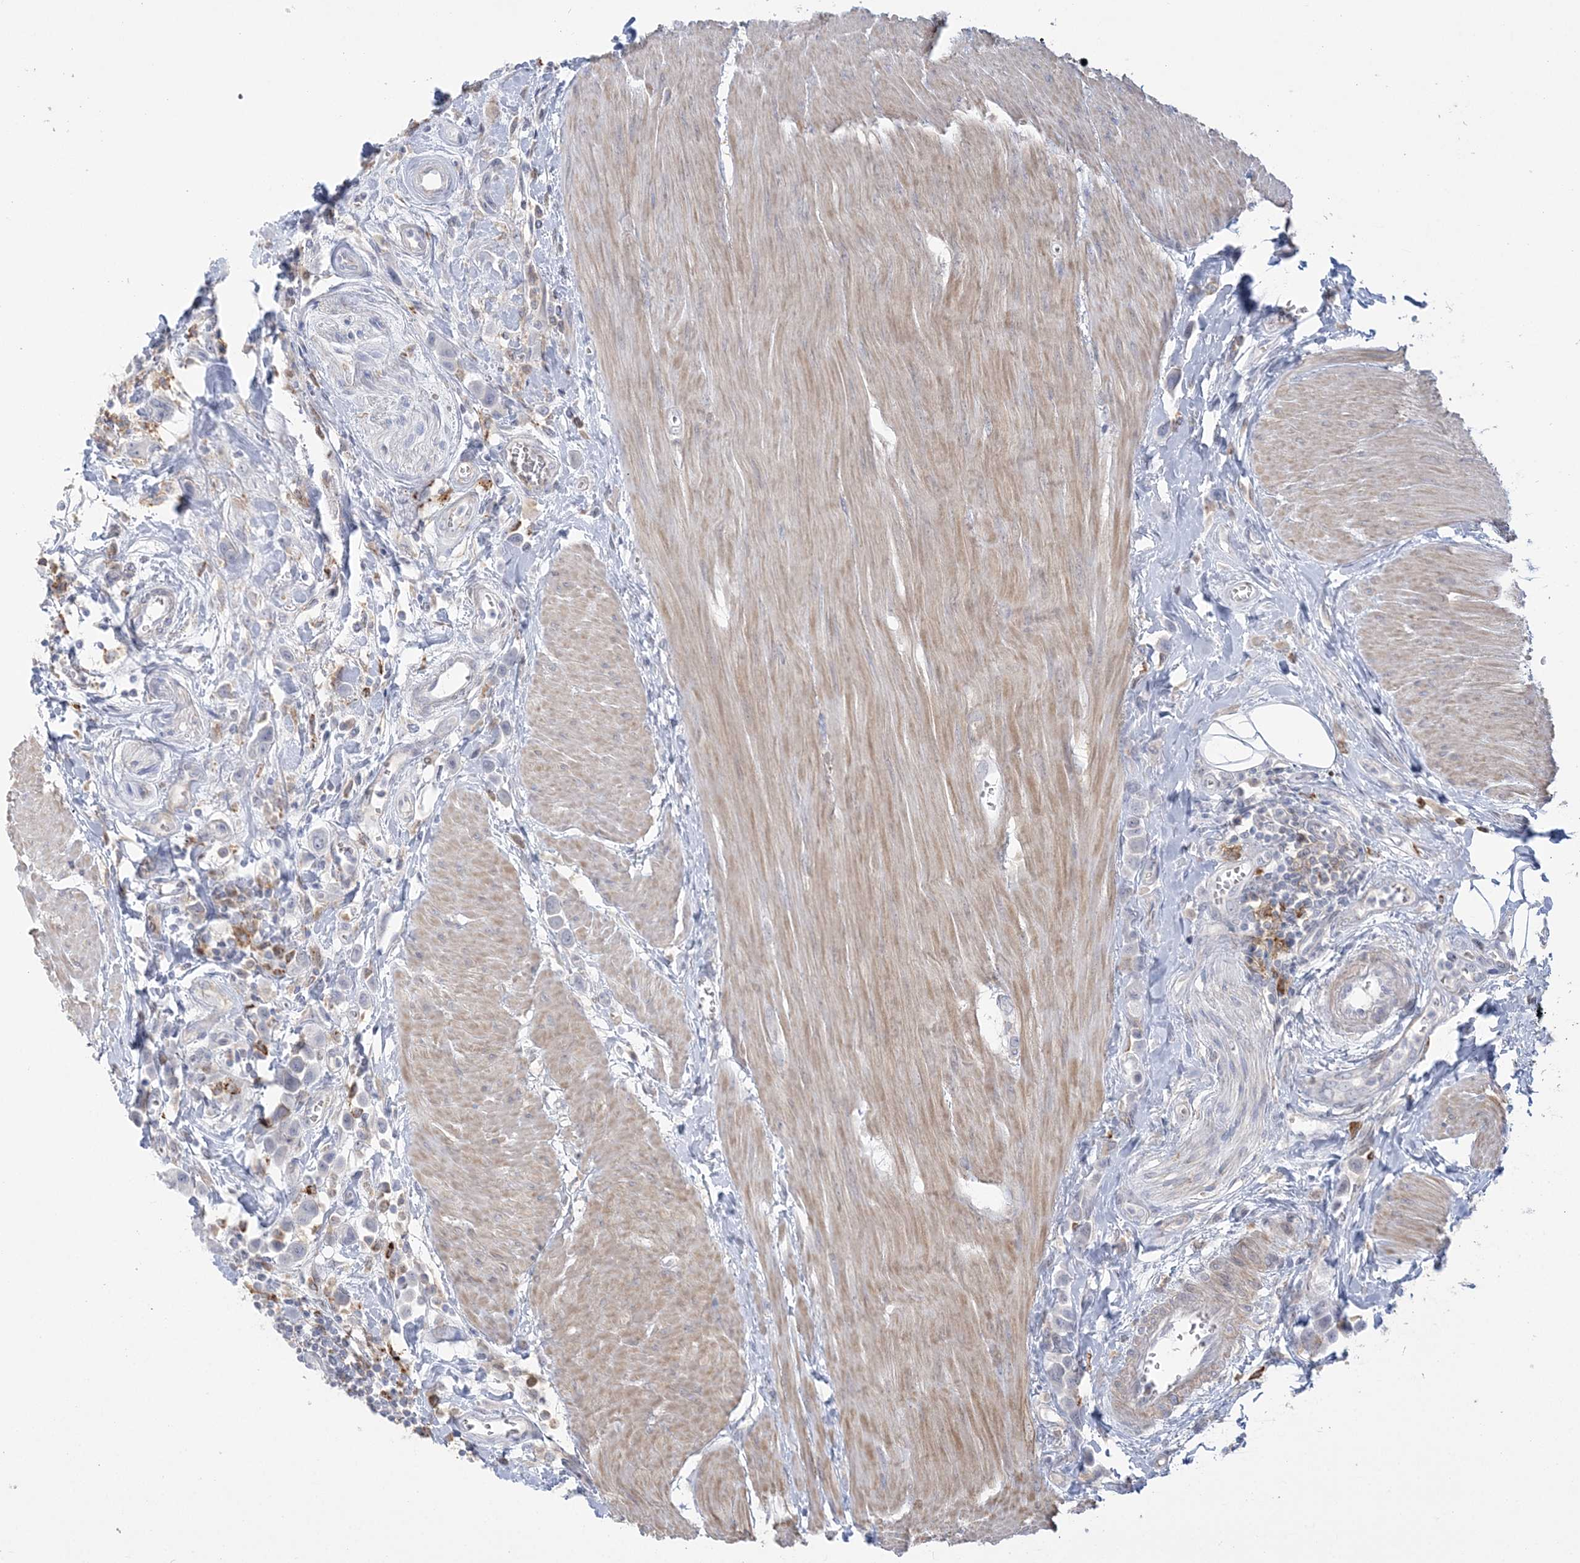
{"staining": {"intensity": "negative", "quantity": "none", "location": "none"}, "tissue": "urothelial cancer", "cell_type": "Tumor cells", "image_type": "cancer", "snomed": [{"axis": "morphology", "description": "Urothelial carcinoma, High grade"}, {"axis": "topography", "description": "Urinary bladder"}], "caption": "Tumor cells show no significant expression in high-grade urothelial carcinoma. (Immunohistochemistry, brightfield microscopy, high magnification).", "gene": "HAAO", "patient": {"sex": "male", "age": 50}}